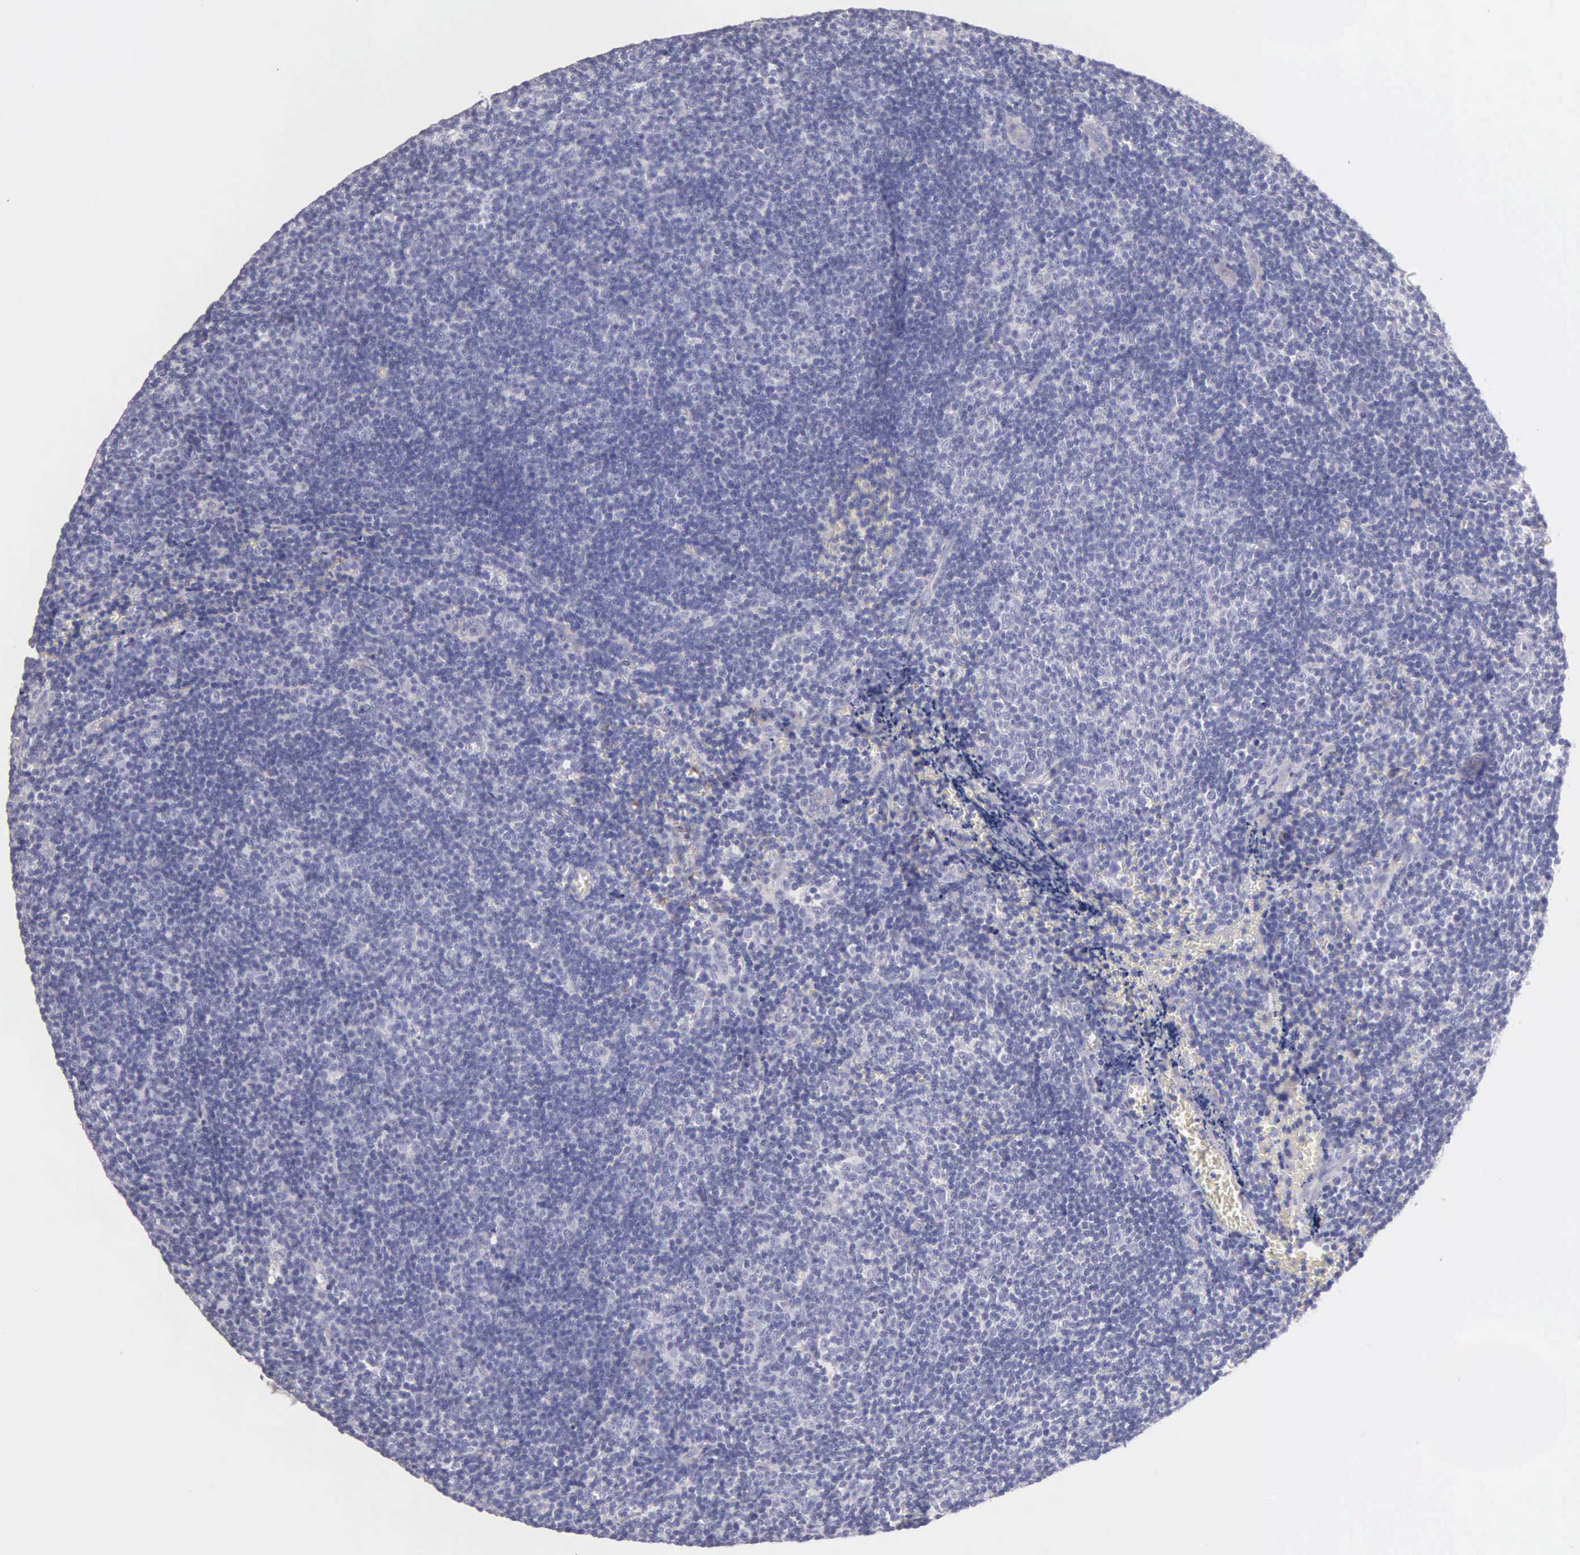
{"staining": {"intensity": "negative", "quantity": "none", "location": "none"}, "tissue": "lymphoma", "cell_type": "Tumor cells", "image_type": "cancer", "snomed": [{"axis": "morphology", "description": "Malignant lymphoma, non-Hodgkin's type, Low grade"}, {"axis": "topography", "description": "Lymph node"}], "caption": "High magnification brightfield microscopy of low-grade malignant lymphoma, non-Hodgkin's type stained with DAB (3,3'-diaminobenzidine) (brown) and counterstained with hematoxylin (blue): tumor cells show no significant staining.", "gene": "APP", "patient": {"sex": "male", "age": 49}}